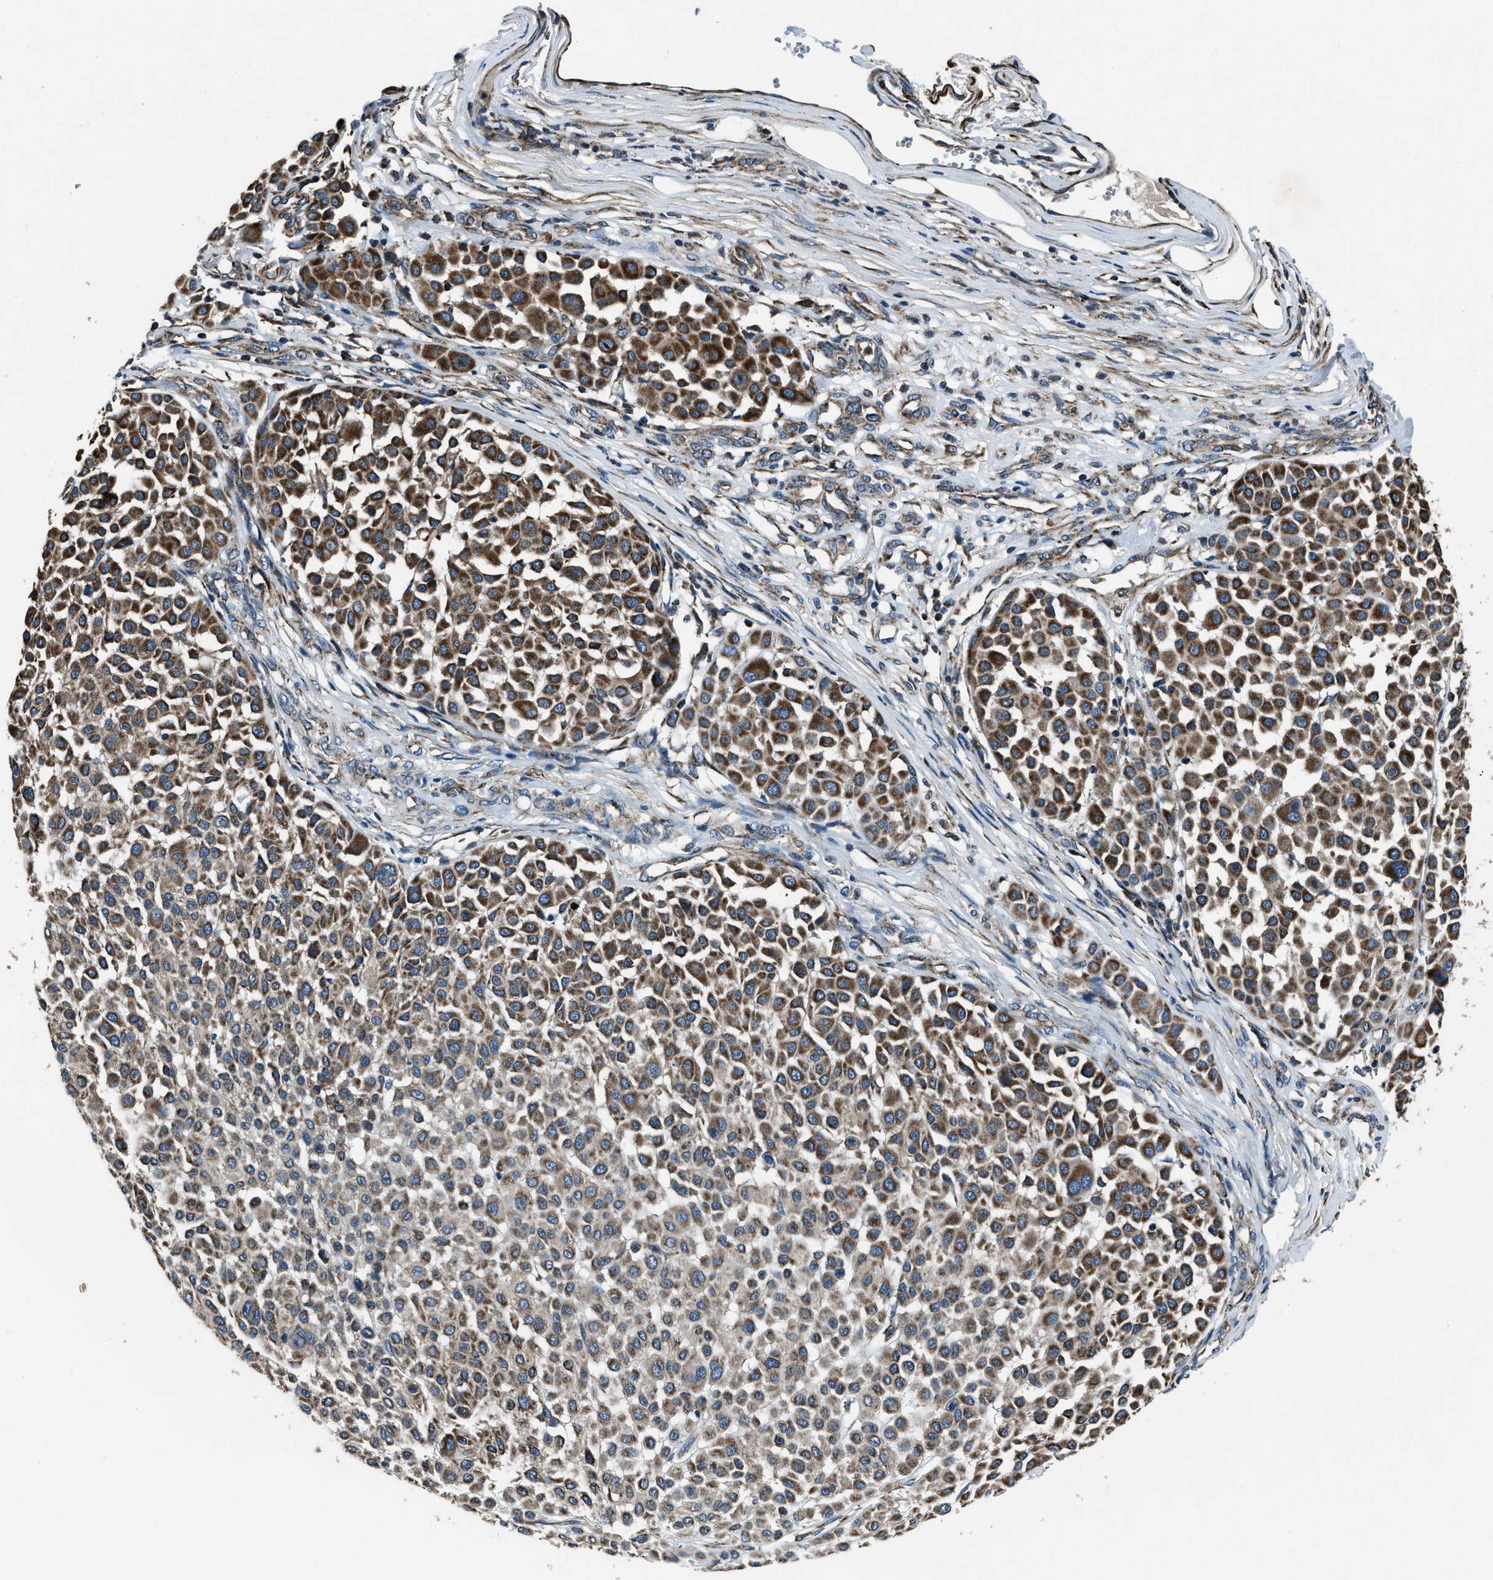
{"staining": {"intensity": "moderate", "quantity": ">75%", "location": "cytoplasmic/membranous"}, "tissue": "melanoma", "cell_type": "Tumor cells", "image_type": "cancer", "snomed": [{"axis": "morphology", "description": "Malignant melanoma, Metastatic site"}, {"axis": "topography", "description": "Soft tissue"}], "caption": "Immunohistochemistry micrograph of malignant melanoma (metastatic site) stained for a protein (brown), which reveals medium levels of moderate cytoplasmic/membranous staining in approximately >75% of tumor cells.", "gene": "OGDH", "patient": {"sex": "male", "age": 41}}